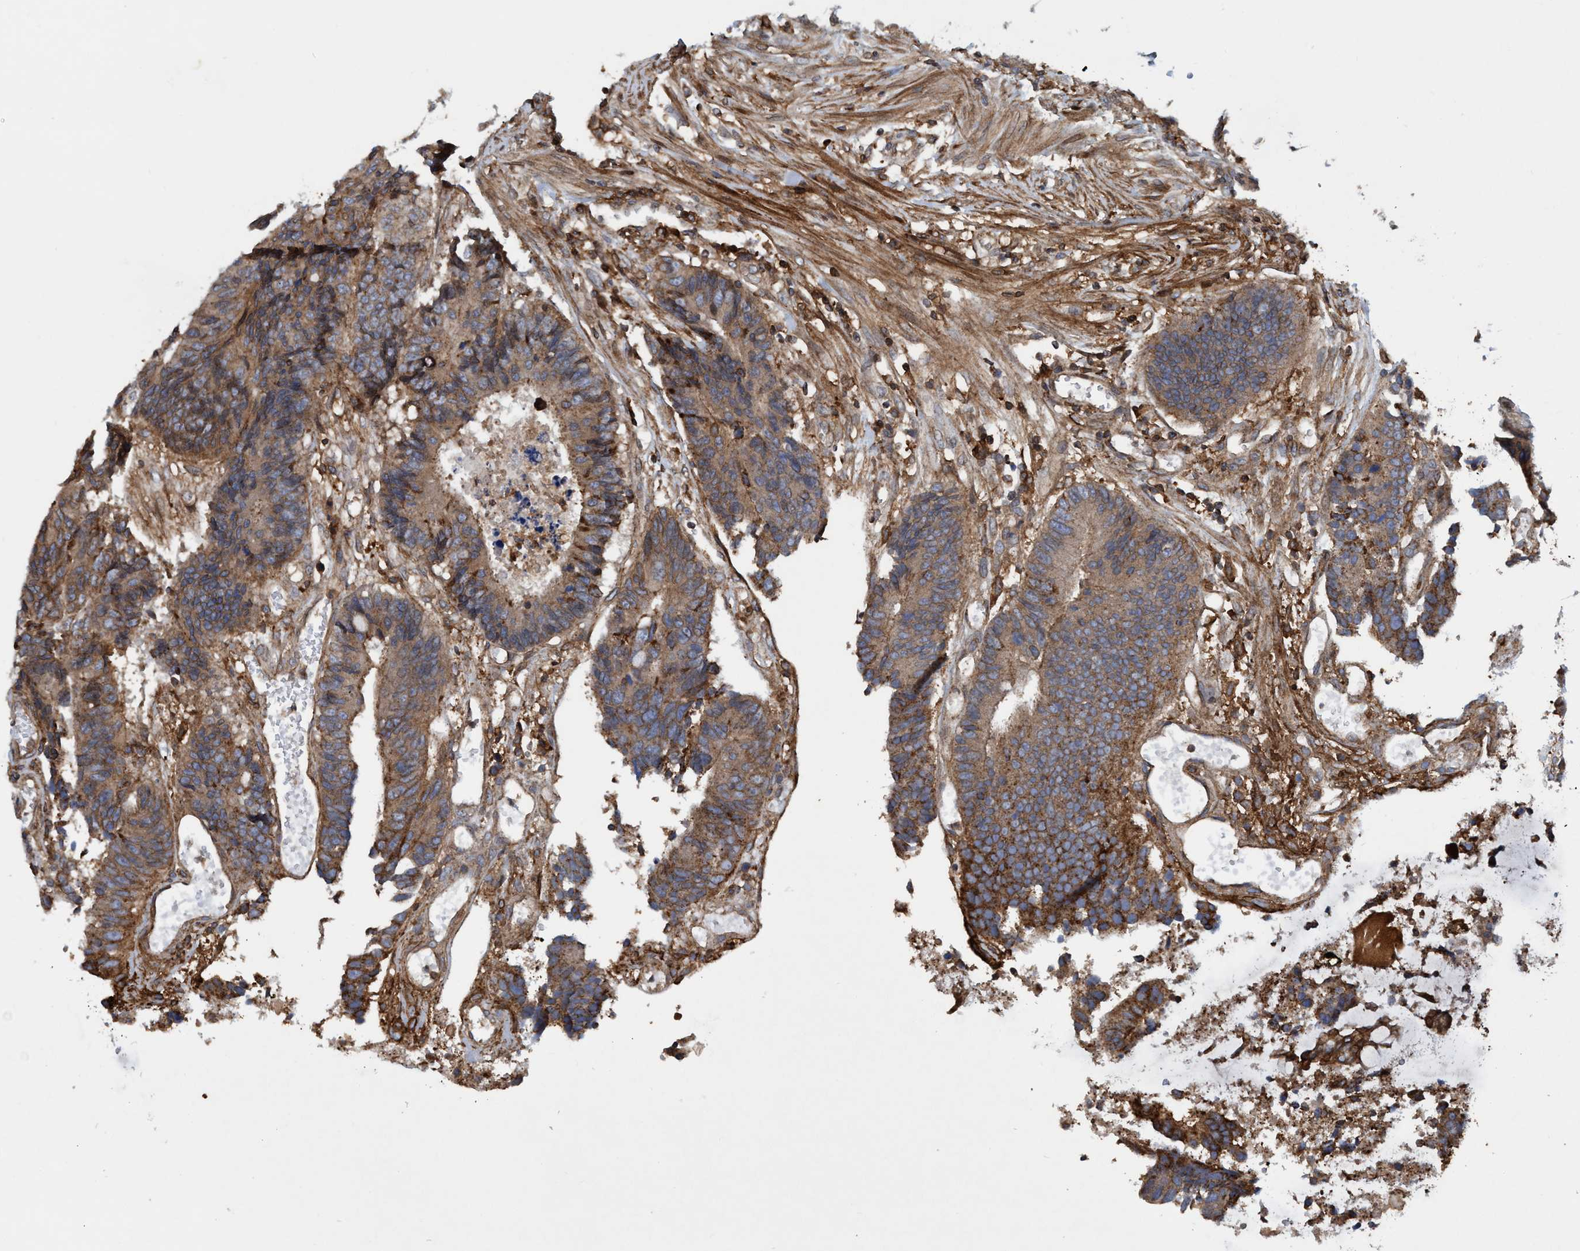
{"staining": {"intensity": "moderate", "quantity": ">75%", "location": "cytoplasmic/membranous"}, "tissue": "colorectal cancer", "cell_type": "Tumor cells", "image_type": "cancer", "snomed": [{"axis": "morphology", "description": "Adenocarcinoma, NOS"}, {"axis": "topography", "description": "Rectum"}], "caption": "Moderate cytoplasmic/membranous protein expression is identified in about >75% of tumor cells in colorectal cancer.", "gene": "SLC16A3", "patient": {"sex": "male", "age": 84}}